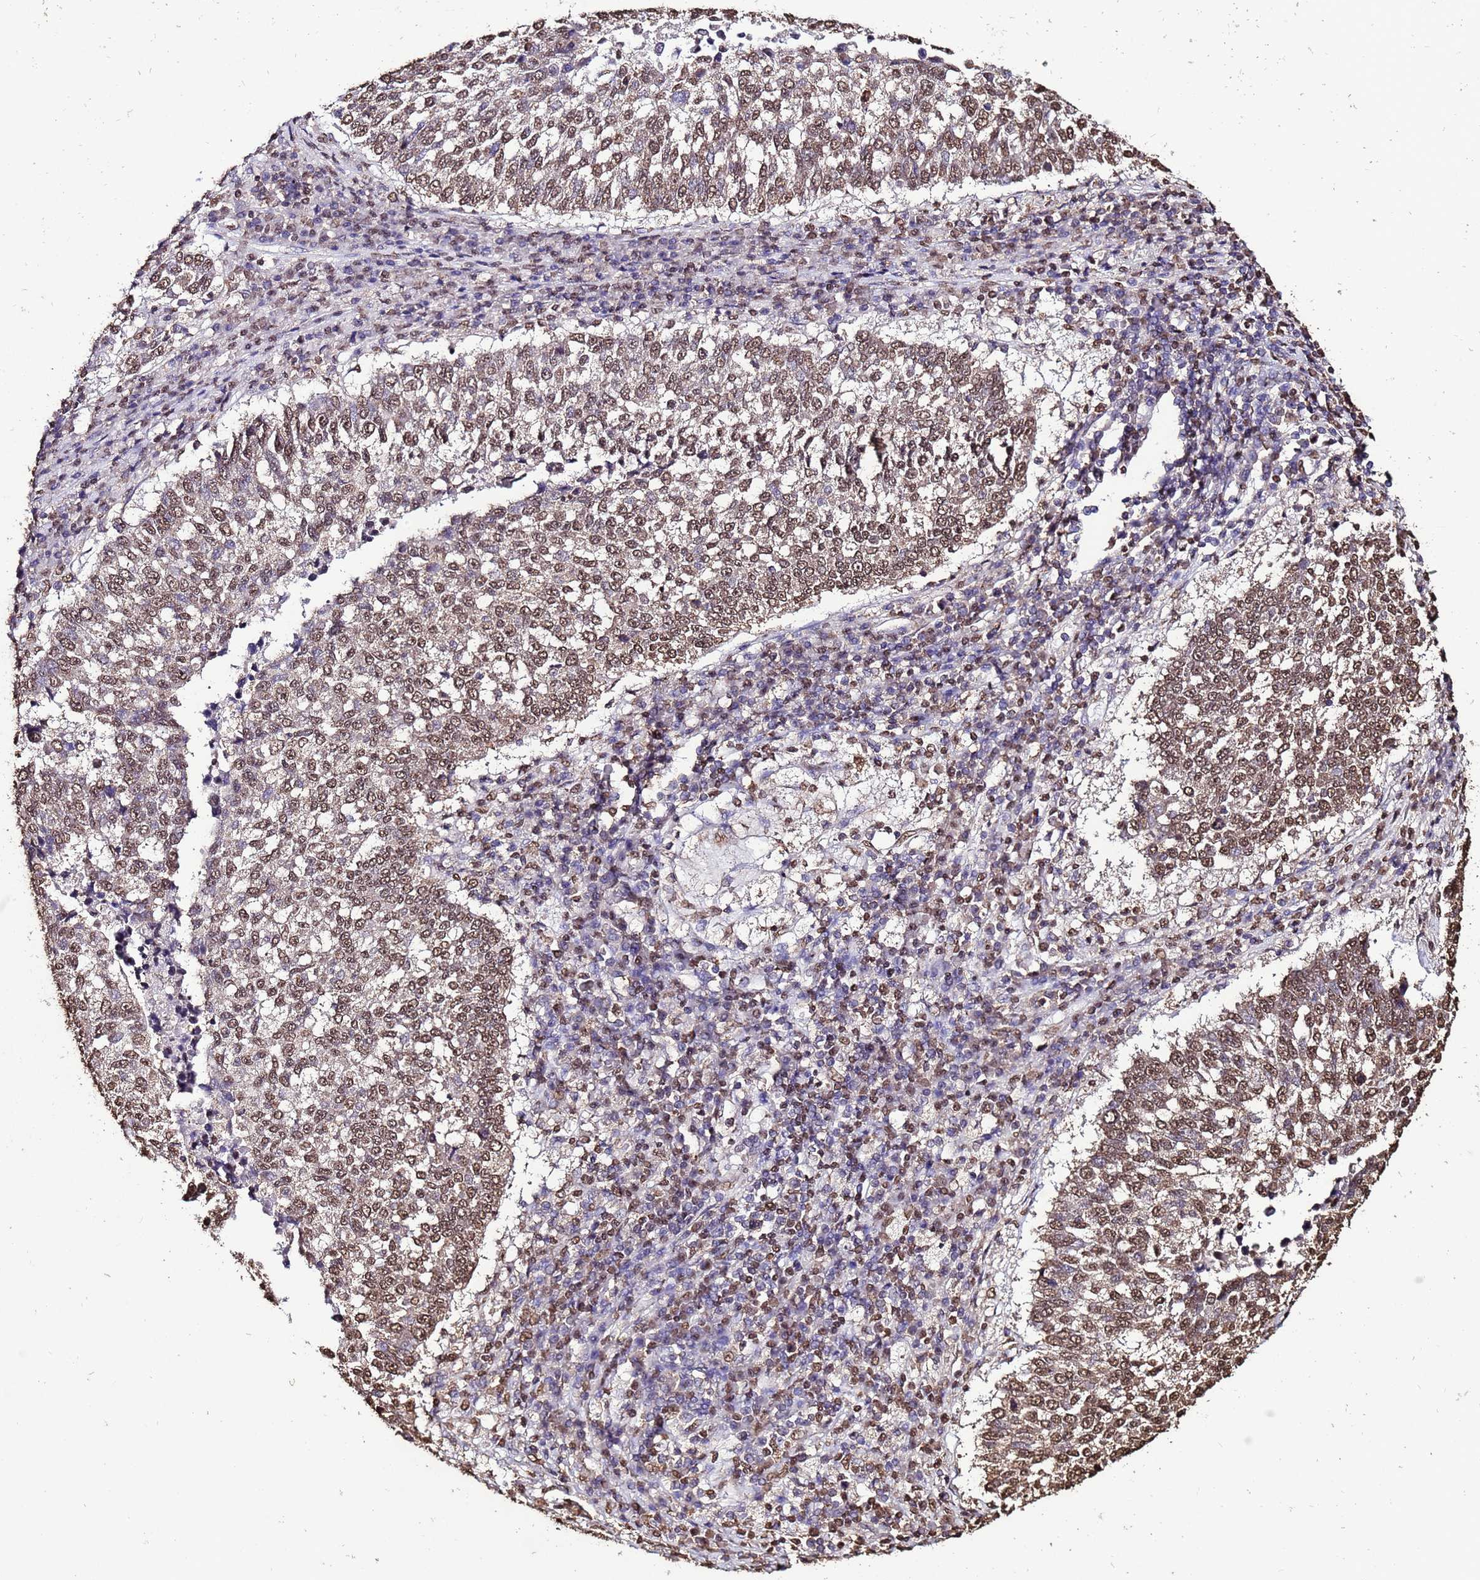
{"staining": {"intensity": "moderate", "quantity": ">75%", "location": "nuclear"}, "tissue": "lung cancer", "cell_type": "Tumor cells", "image_type": "cancer", "snomed": [{"axis": "morphology", "description": "Squamous cell carcinoma, NOS"}, {"axis": "topography", "description": "Lung"}], "caption": "Lung cancer (squamous cell carcinoma) stained with a brown dye demonstrates moderate nuclear positive staining in approximately >75% of tumor cells.", "gene": "TRIP6", "patient": {"sex": "male", "age": 73}}